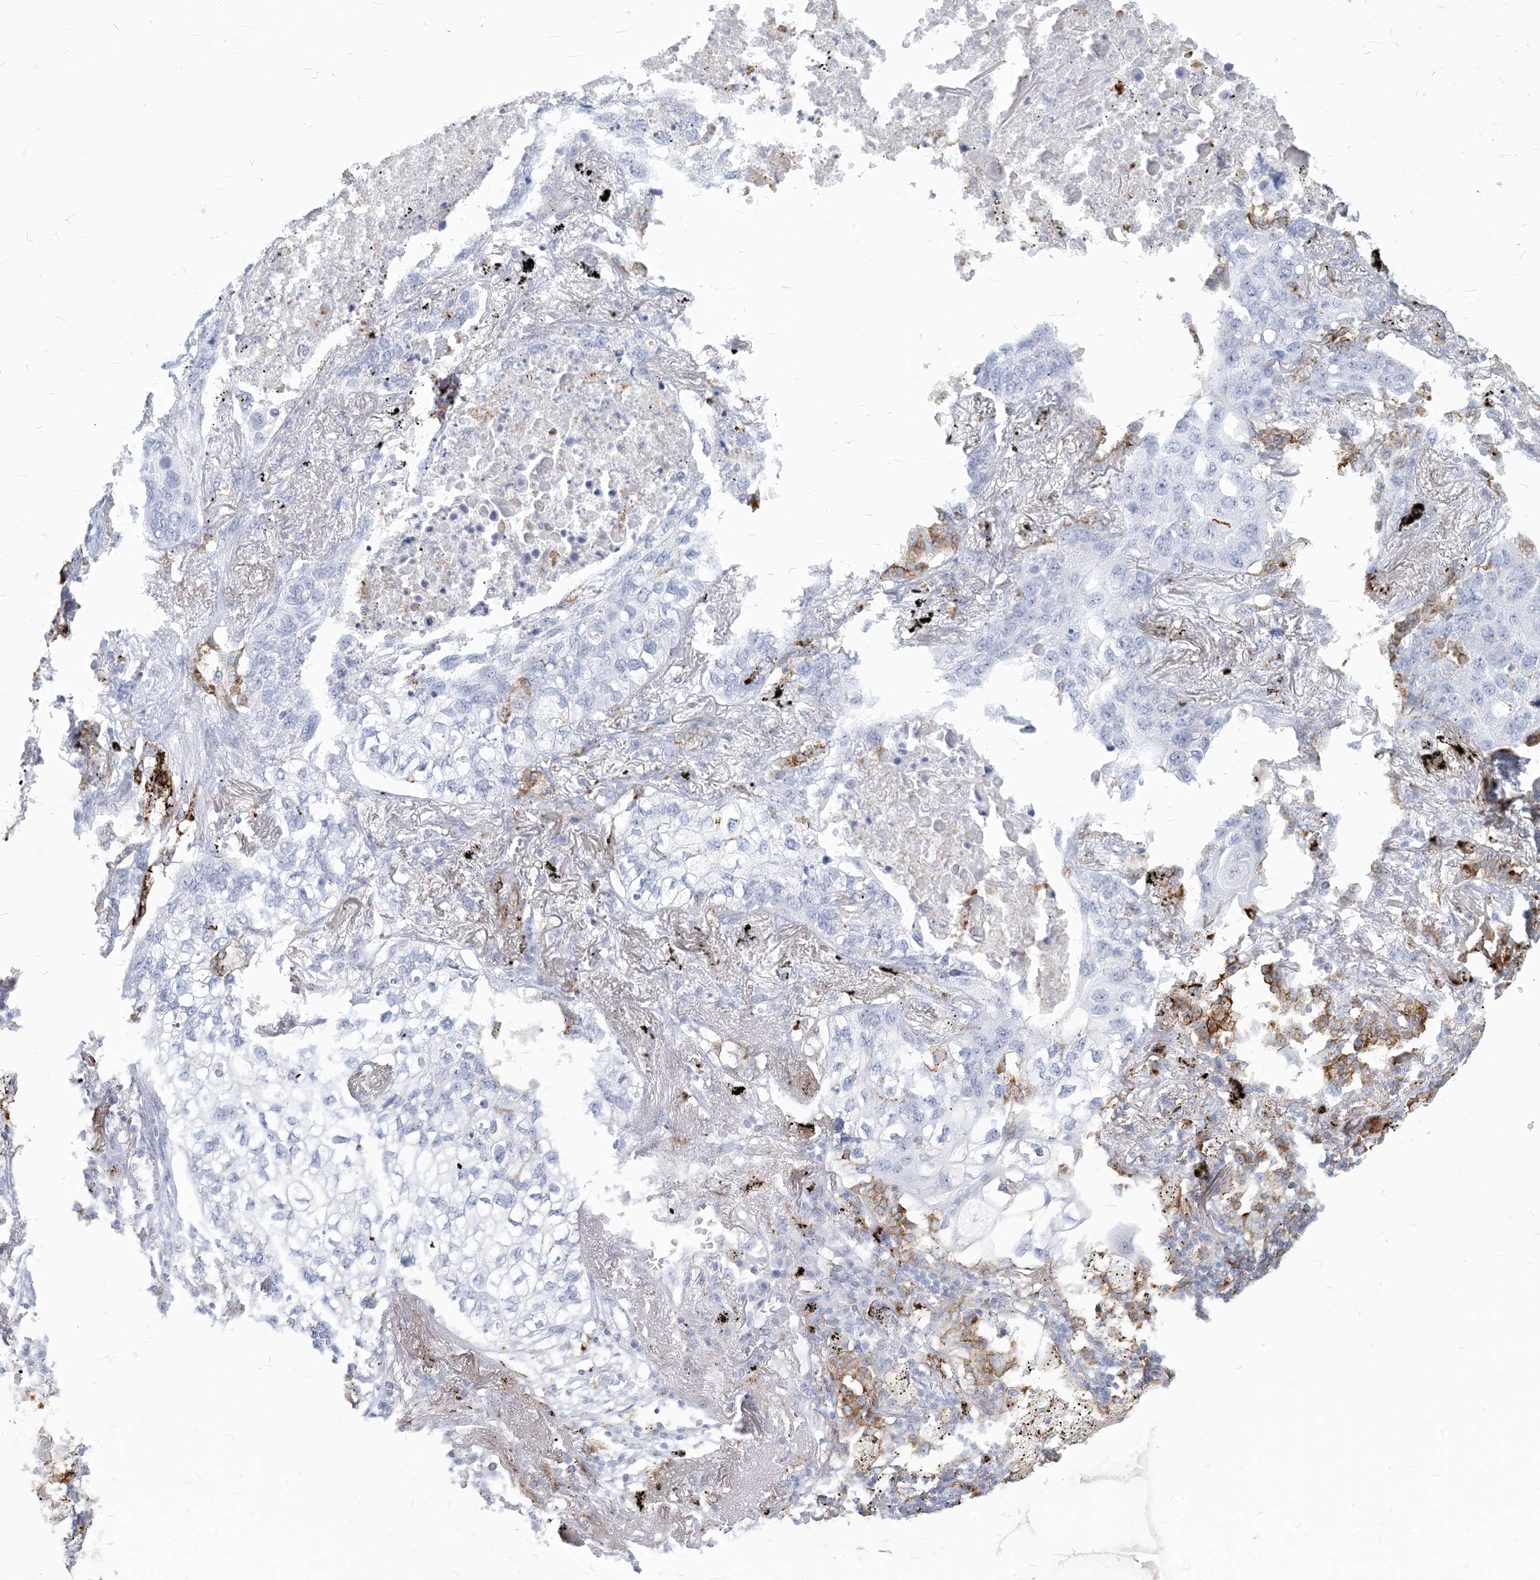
{"staining": {"intensity": "negative", "quantity": "none", "location": "none"}, "tissue": "lung cancer", "cell_type": "Tumor cells", "image_type": "cancer", "snomed": [{"axis": "morphology", "description": "Squamous cell carcinoma, NOS"}, {"axis": "topography", "description": "Lung"}], "caption": "Lung squamous cell carcinoma stained for a protein using IHC shows no expression tumor cells.", "gene": "HLA-DRB1", "patient": {"sex": "female", "age": 63}}